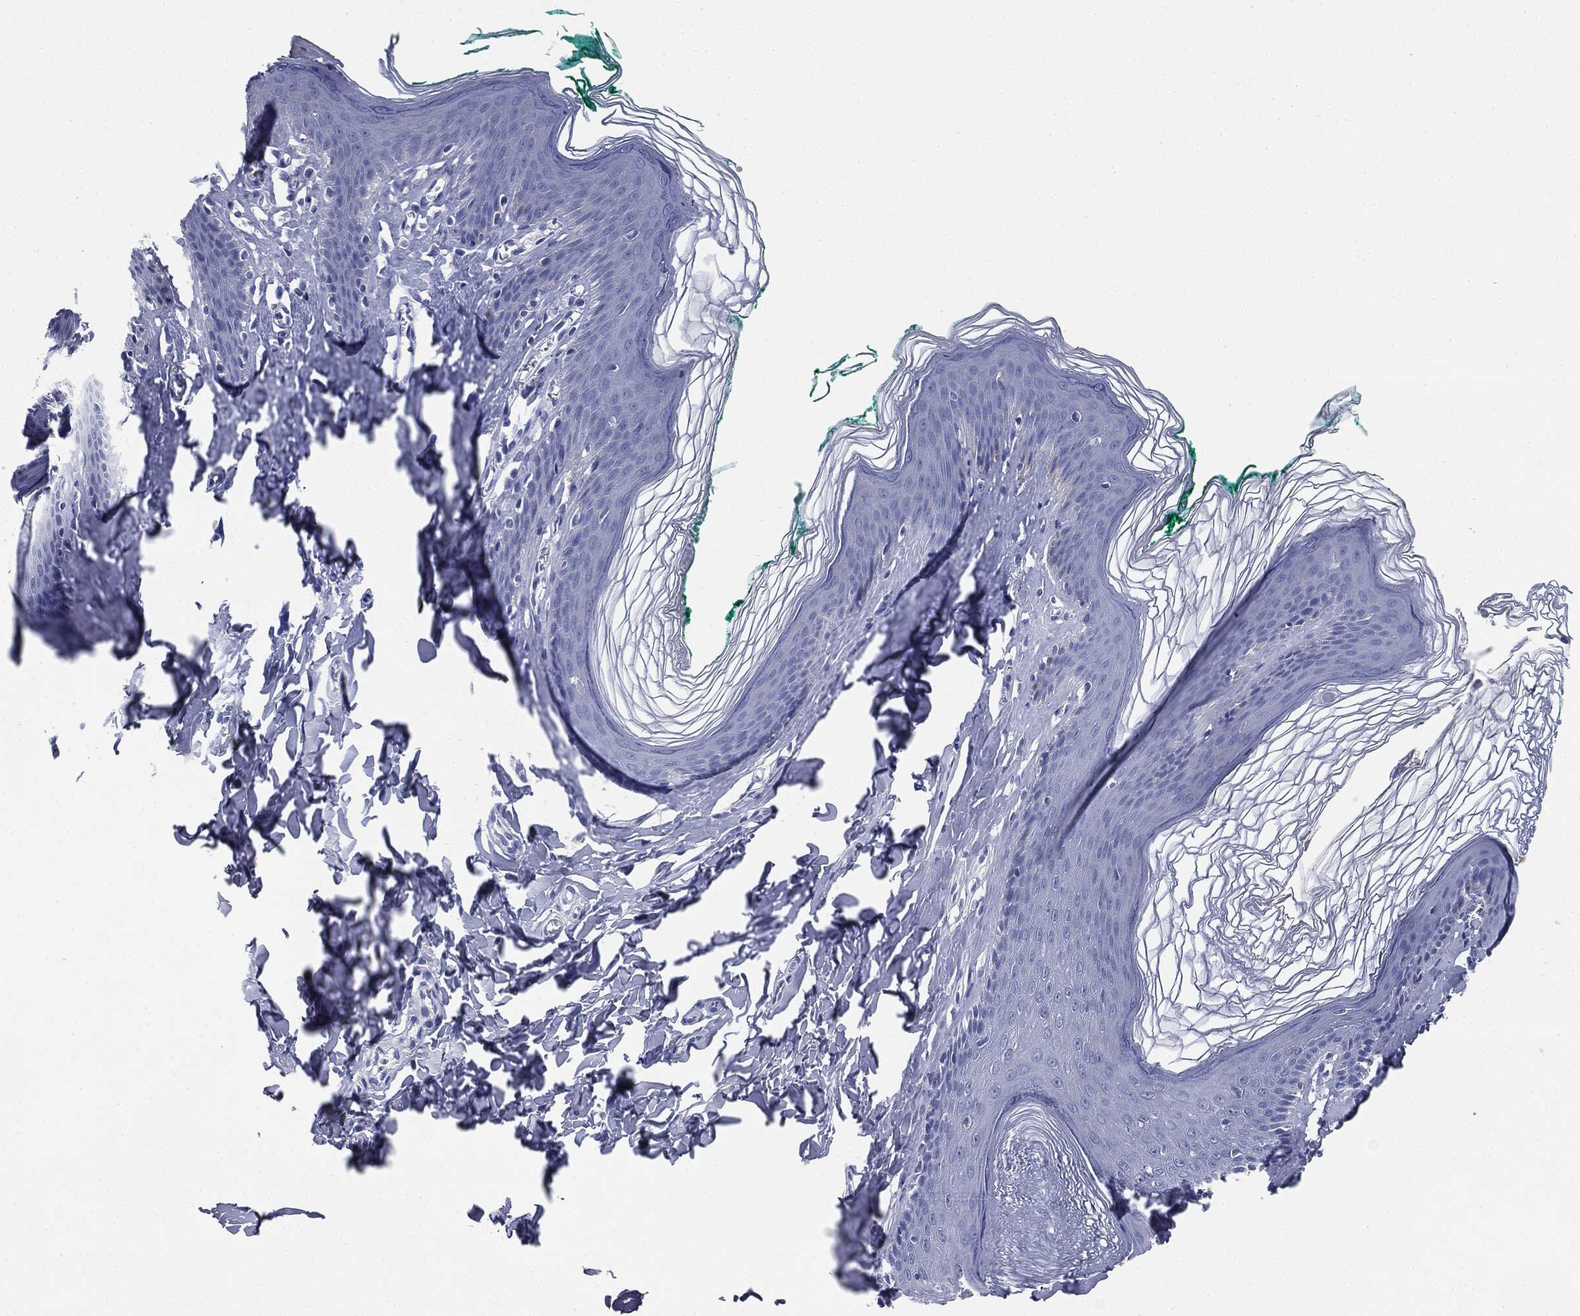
{"staining": {"intensity": "negative", "quantity": "none", "location": "none"}, "tissue": "skin", "cell_type": "Epidermal cells", "image_type": "normal", "snomed": [{"axis": "morphology", "description": "Normal tissue, NOS"}, {"axis": "topography", "description": "Vulva"}], "caption": "Immunohistochemistry of benign human skin demonstrates no staining in epidermal cells. (Brightfield microscopy of DAB immunohistochemistry (IHC) at high magnification).", "gene": "ATP2A1", "patient": {"sex": "female", "age": 66}}